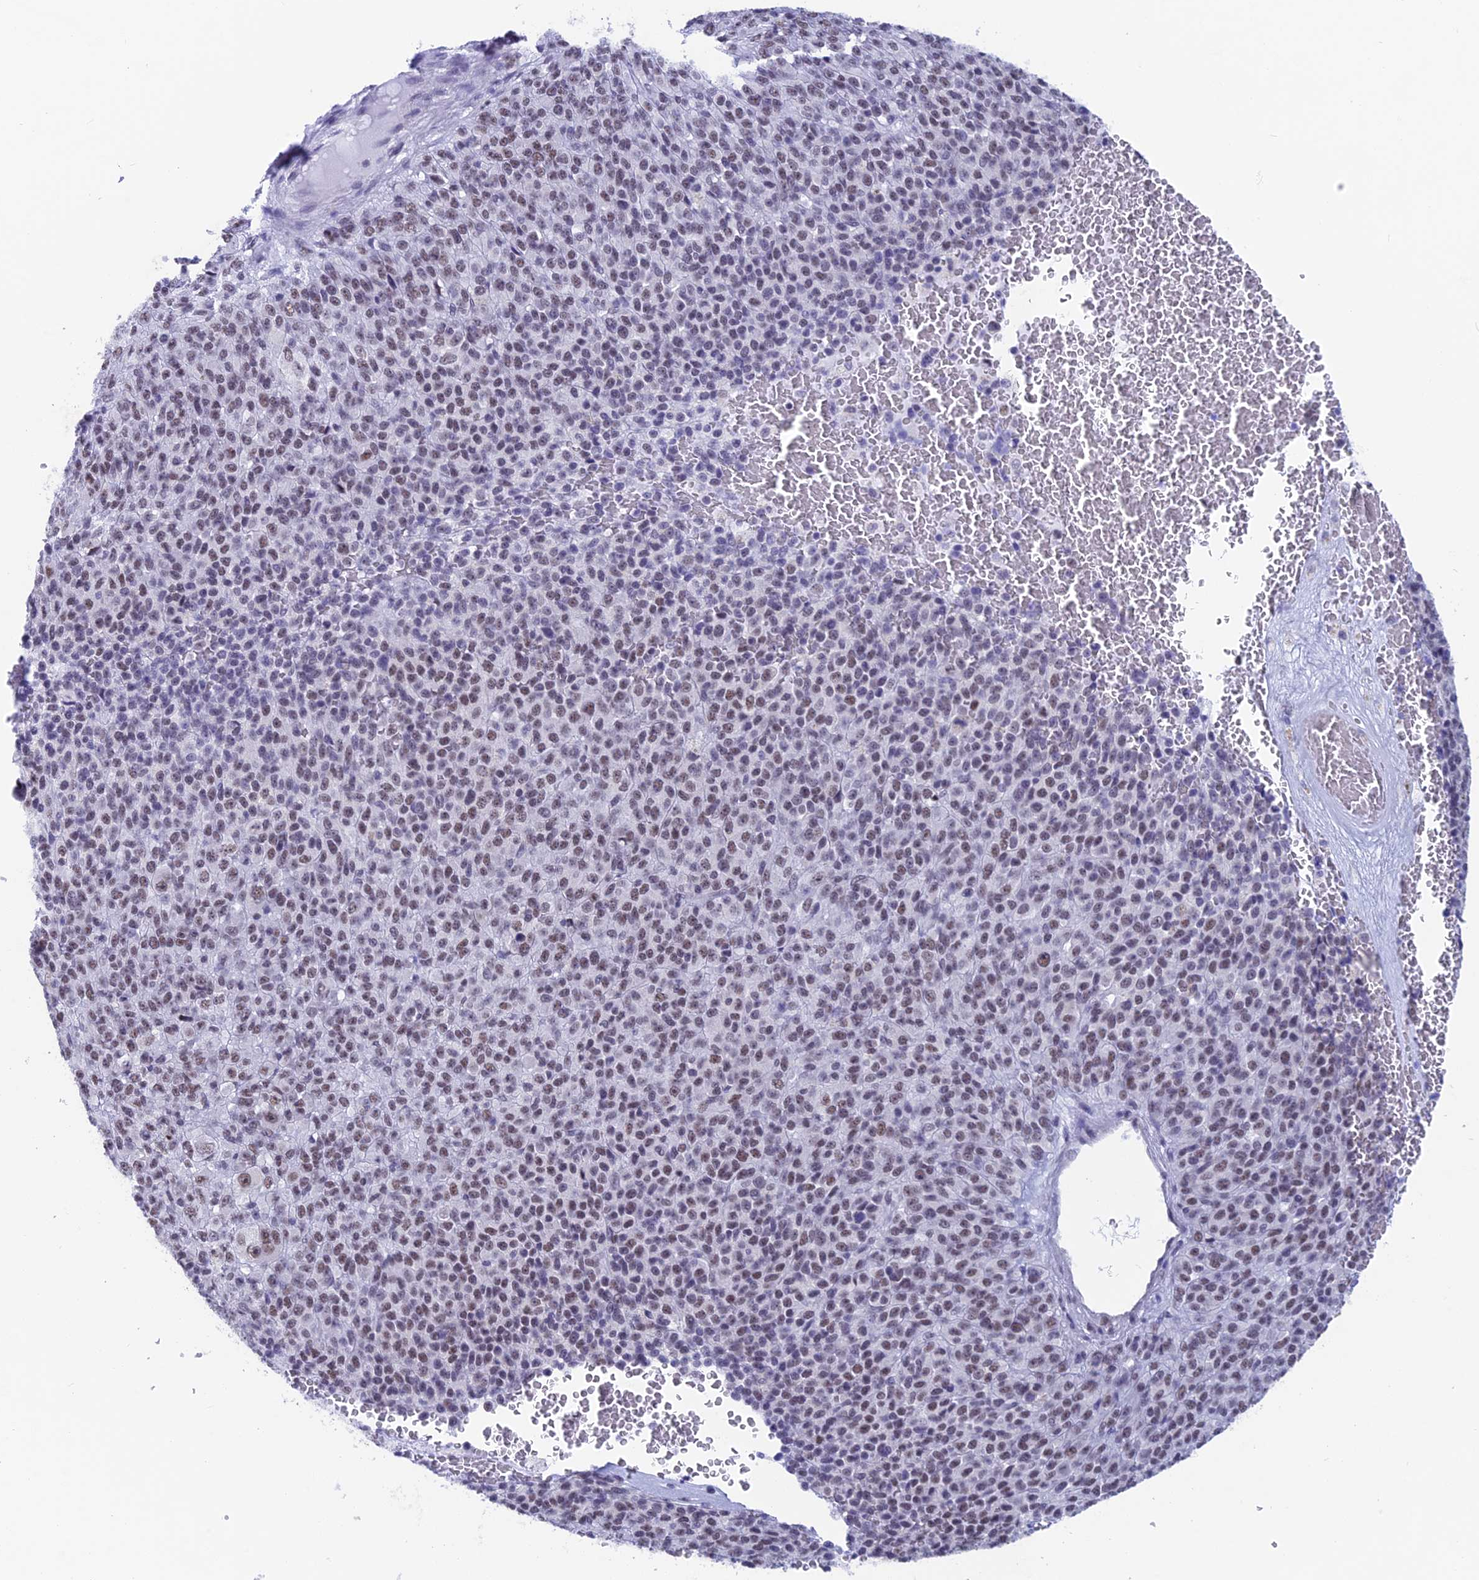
{"staining": {"intensity": "moderate", "quantity": "25%-75%", "location": "nuclear"}, "tissue": "melanoma", "cell_type": "Tumor cells", "image_type": "cancer", "snomed": [{"axis": "morphology", "description": "Malignant melanoma, Metastatic site"}, {"axis": "topography", "description": "Brain"}], "caption": "Protein analysis of malignant melanoma (metastatic site) tissue shows moderate nuclear staining in approximately 25%-75% of tumor cells.", "gene": "SRSF5", "patient": {"sex": "female", "age": 56}}